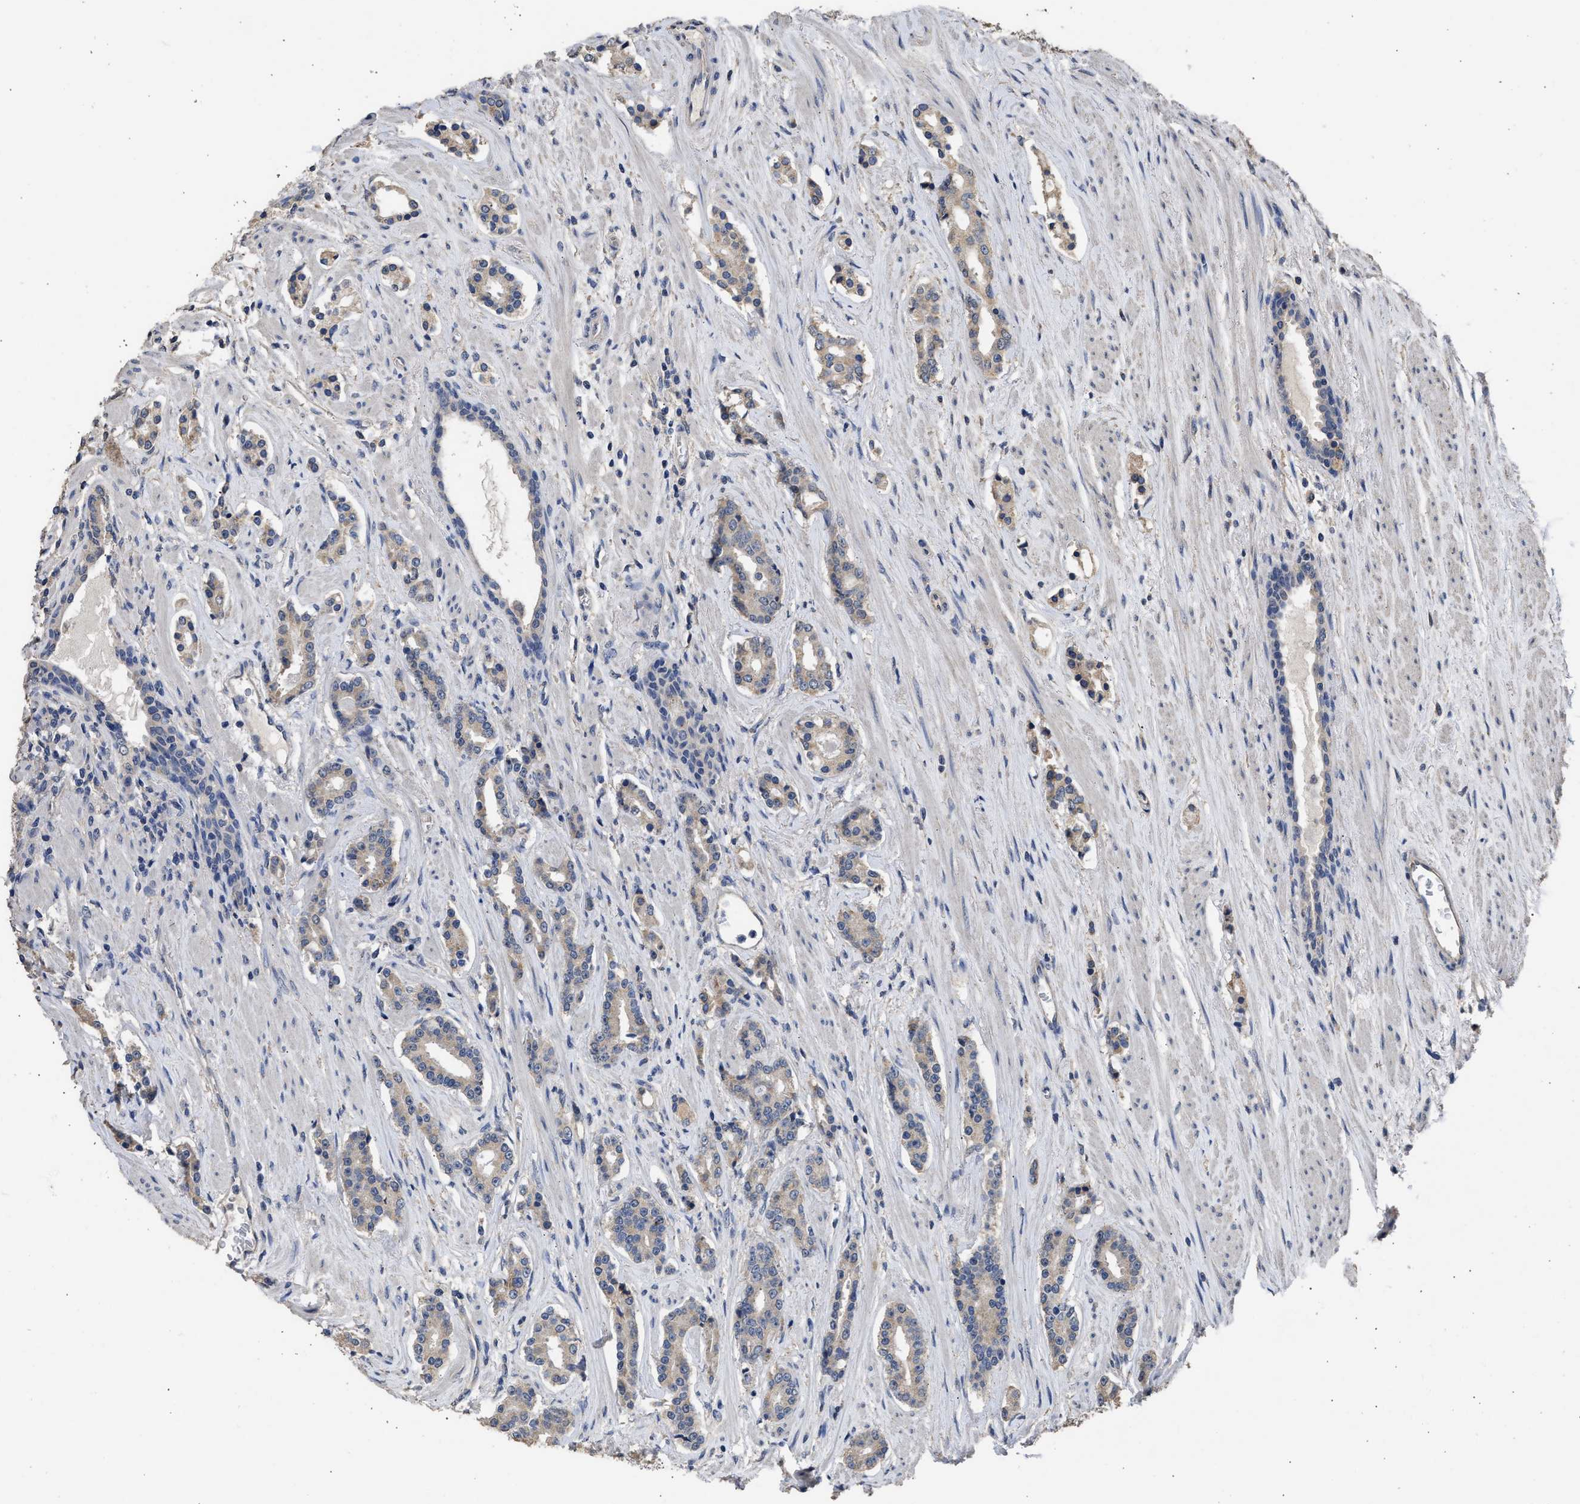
{"staining": {"intensity": "weak", "quantity": "<25%", "location": "cytoplasmic/membranous"}, "tissue": "prostate cancer", "cell_type": "Tumor cells", "image_type": "cancer", "snomed": [{"axis": "morphology", "description": "Adenocarcinoma, High grade"}, {"axis": "topography", "description": "Prostate"}], "caption": "Human prostate cancer stained for a protein using immunohistochemistry (IHC) shows no expression in tumor cells.", "gene": "SPINT2", "patient": {"sex": "male", "age": 71}}